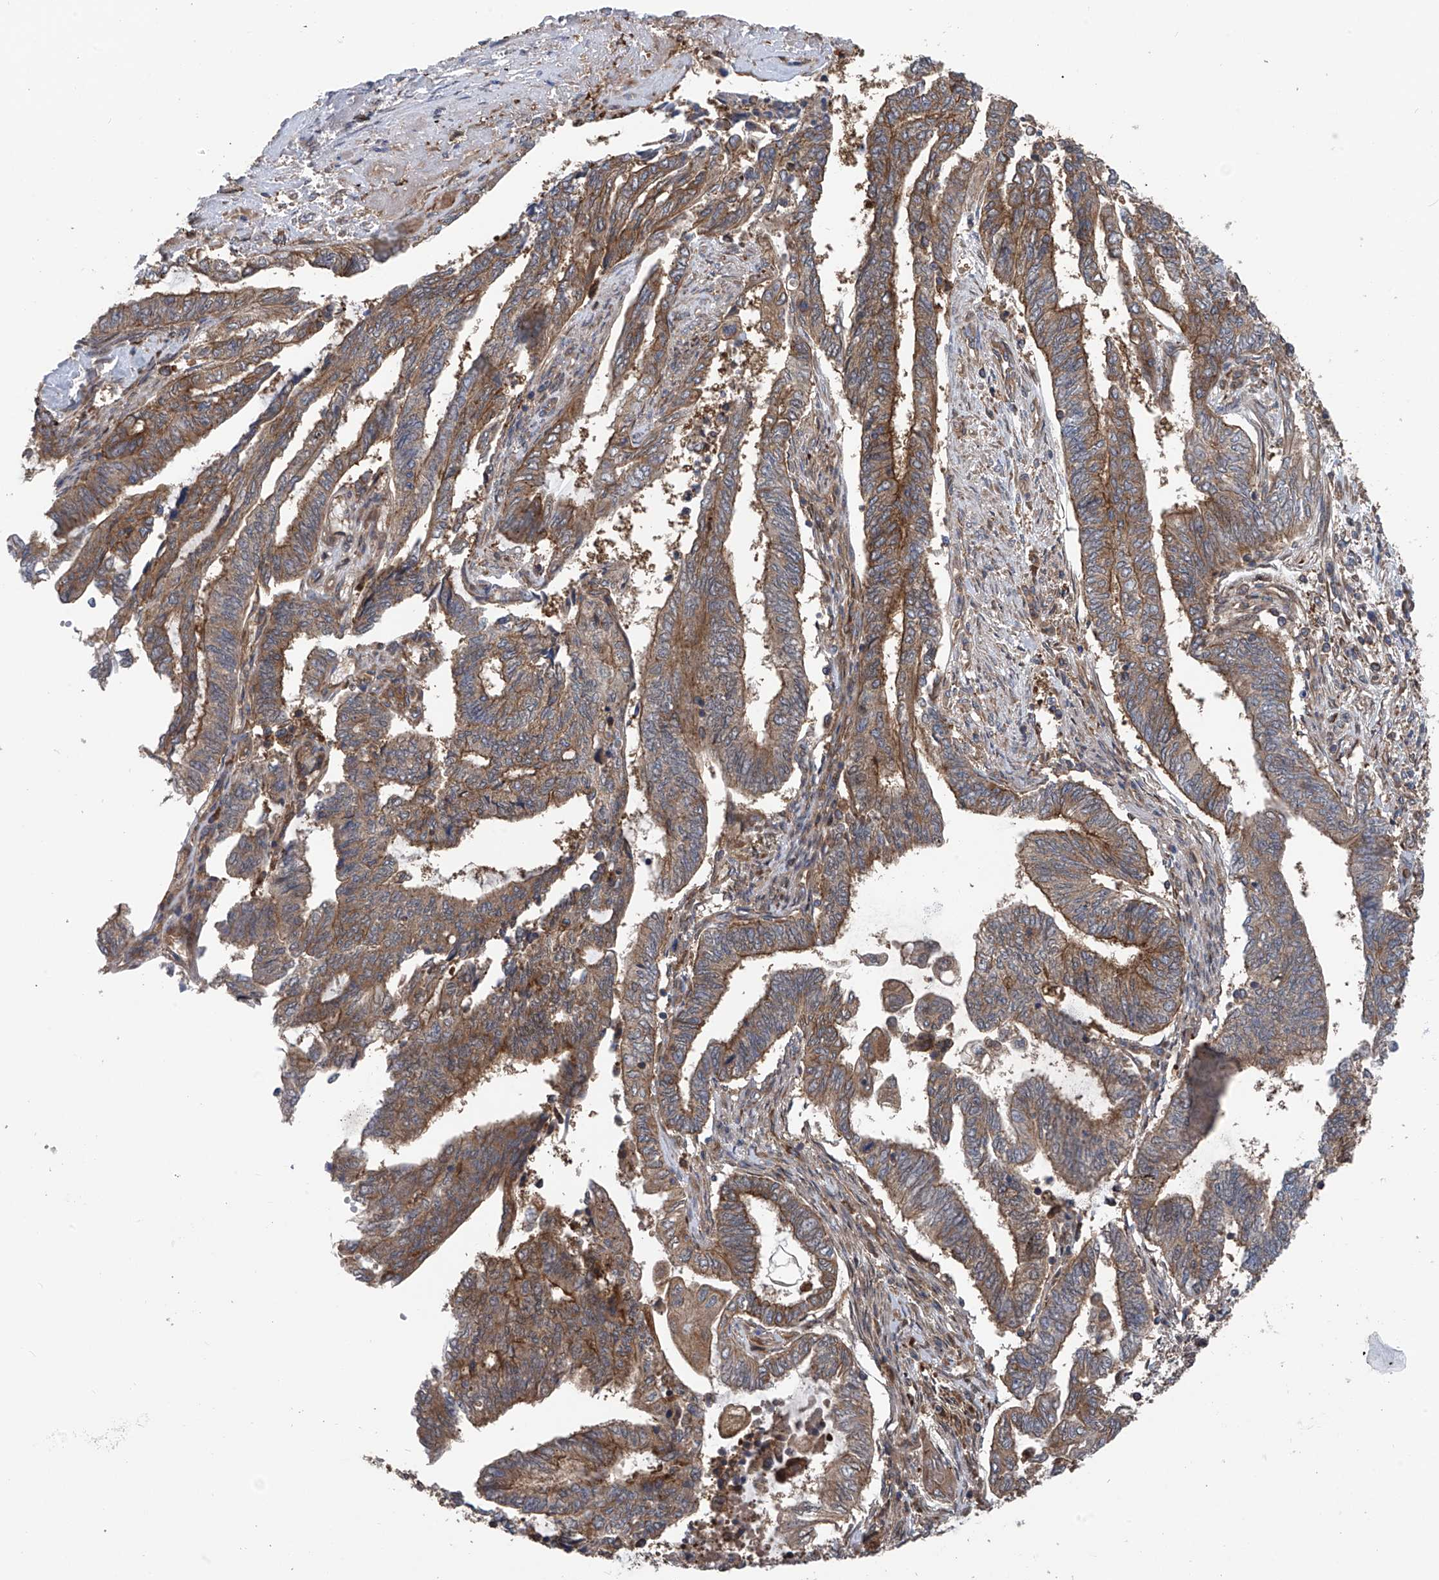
{"staining": {"intensity": "moderate", "quantity": ">75%", "location": "cytoplasmic/membranous"}, "tissue": "endometrial cancer", "cell_type": "Tumor cells", "image_type": "cancer", "snomed": [{"axis": "morphology", "description": "Adenocarcinoma, NOS"}, {"axis": "topography", "description": "Uterus"}, {"axis": "topography", "description": "Endometrium"}], "caption": "Immunohistochemical staining of endometrial cancer (adenocarcinoma) exhibits medium levels of moderate cytoplasmic/membranous staining in about >75% of tumor cells.", "gene": "CHPF", "patient": {"sex": "female", "age": 70}}